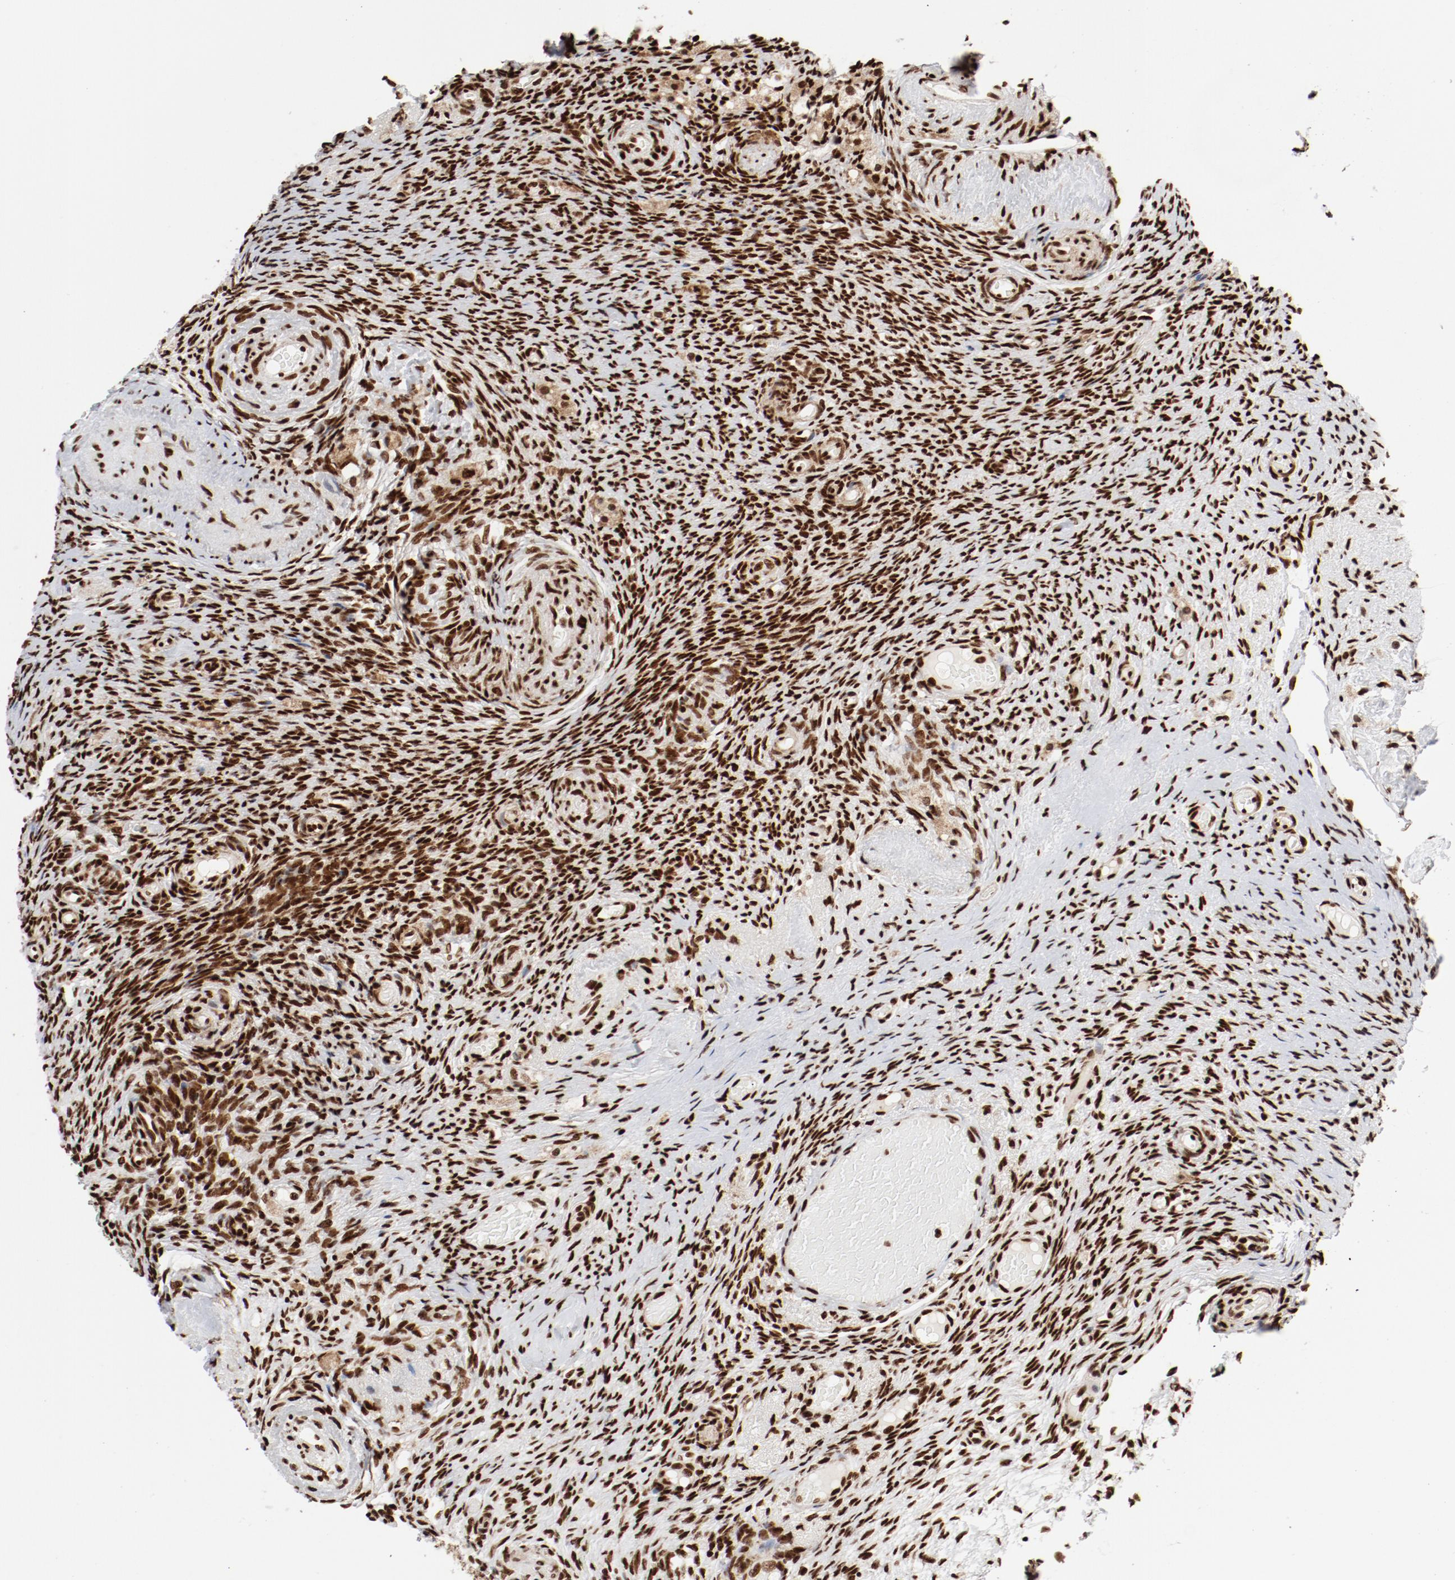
{"staining": {"intensity": "strong", "quantity": ">75%", "location": "nuclear"}, "tissue": "ovary", "cell_type": "Ovarian stroma cells", "image_type": "normal", "snomed": [{"axis": "morphology", "description": "Normal tissue, NOS"}, {"axis": "topography", "description": "Ovary"}], "caption": "IHC staining of normal ovary, which shows high levels of strong nuclear expression in about >75% of ovarian stroma cells indicating strong nuclear protein positivity. The staining was performed using DAB (3,3'-diaminobenzidine) (brown) for protein detection and nuclei were counterstained in hematoxylin (blue).", "gene": "NFYB", "patient": {"sex": "female", "age": 60}}